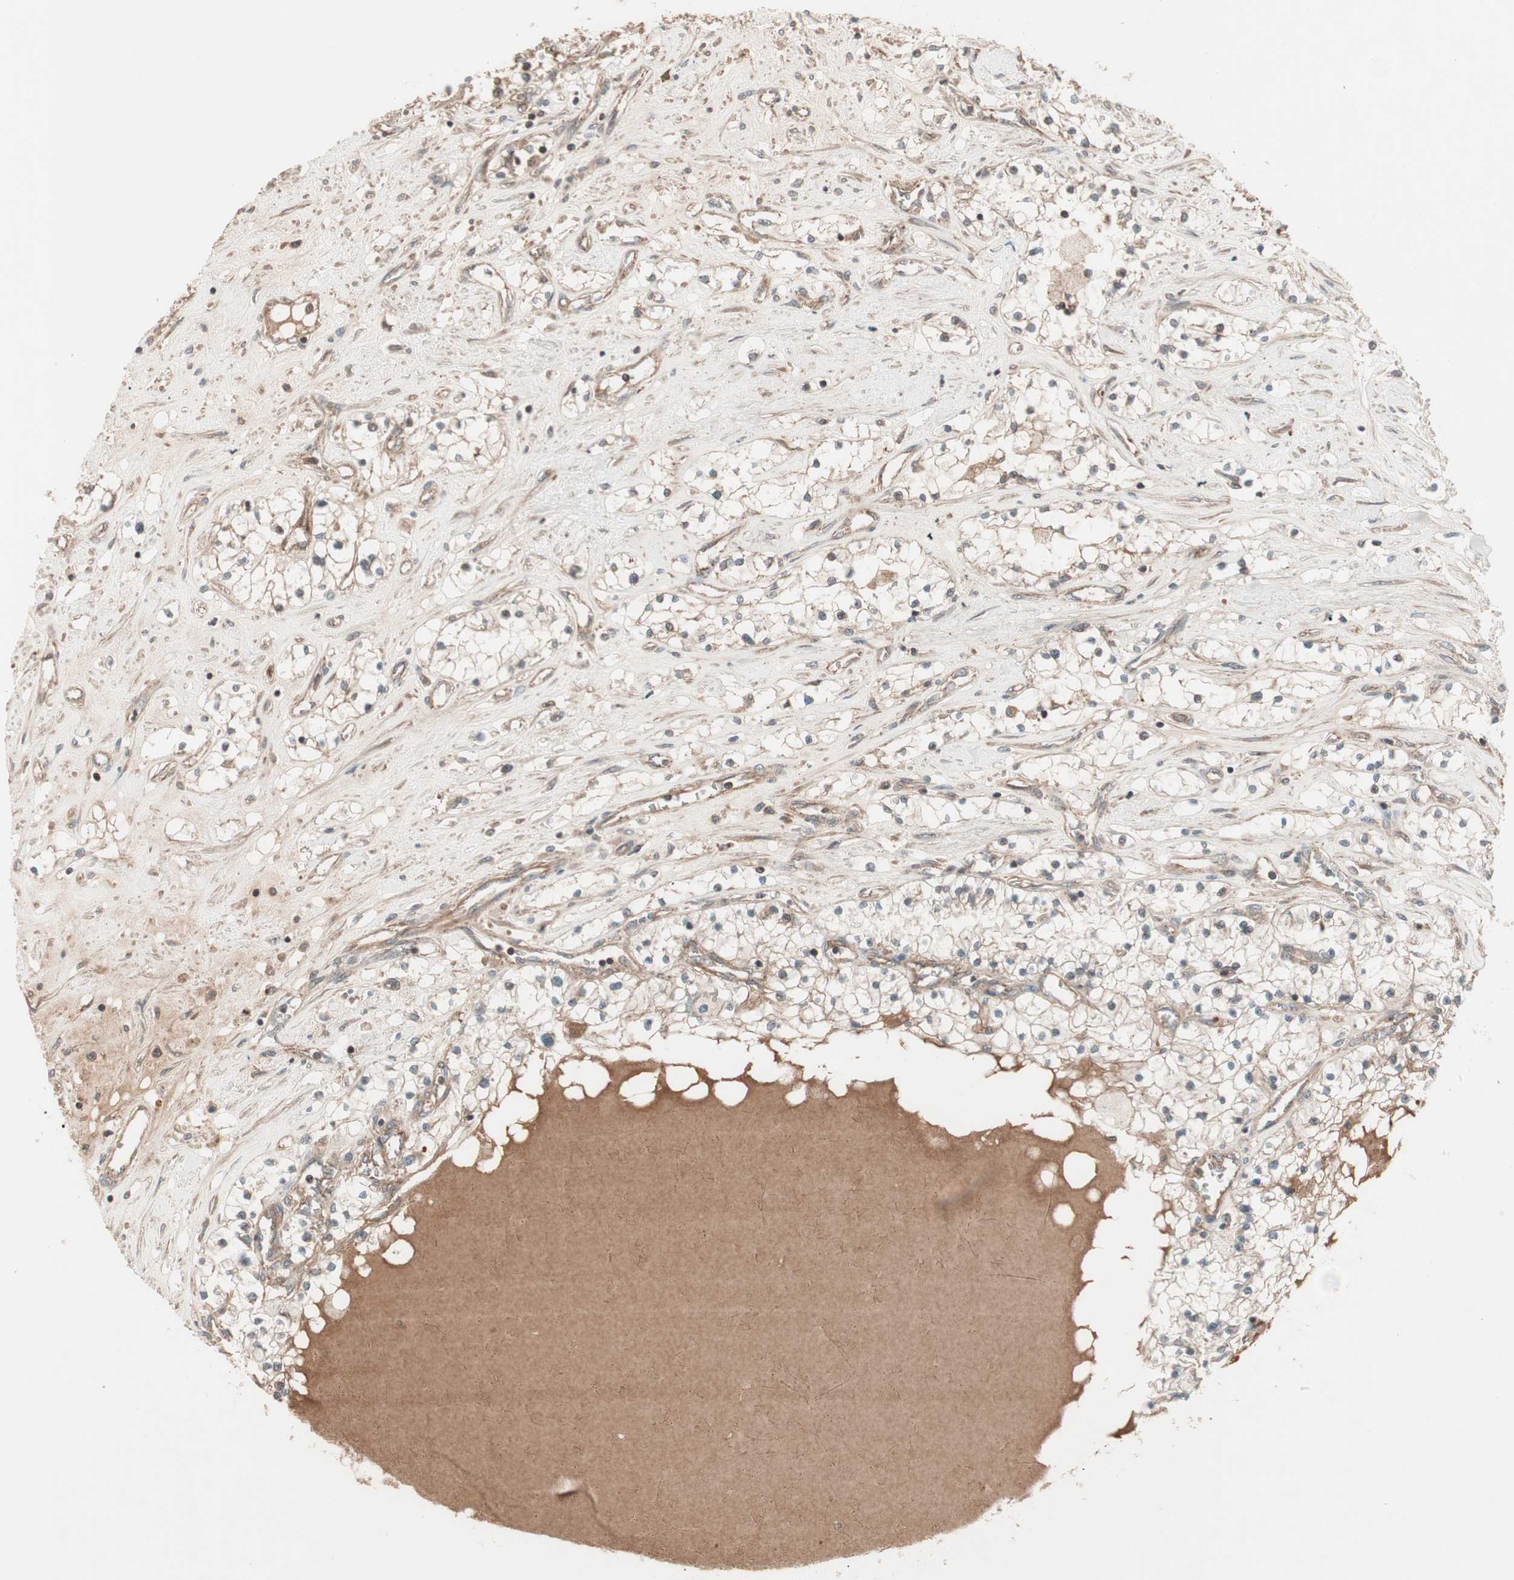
{"staining": {"intensity": "weak", "quantity": "25%-75%", "location": "cytoplasmic/membranous"}, "tissue": "renal cancer", "cell_type": "Tumor cells", "image_type": "cancer", "snomed": [{"axis": "morphology", "description": "Adenocarcinoma, NOS"}, {"axis": "topography", "description": "Kidney"}], "caption": "Immunohistochemical staining of human renal cancer (adenocarcinoma) demonstrates weak cytoplasmic/membranous protein positivity in approximately 25%-75% of tumor cells.", "gene": "TFPI", "patient": {"sex": "male", "age": 68}}